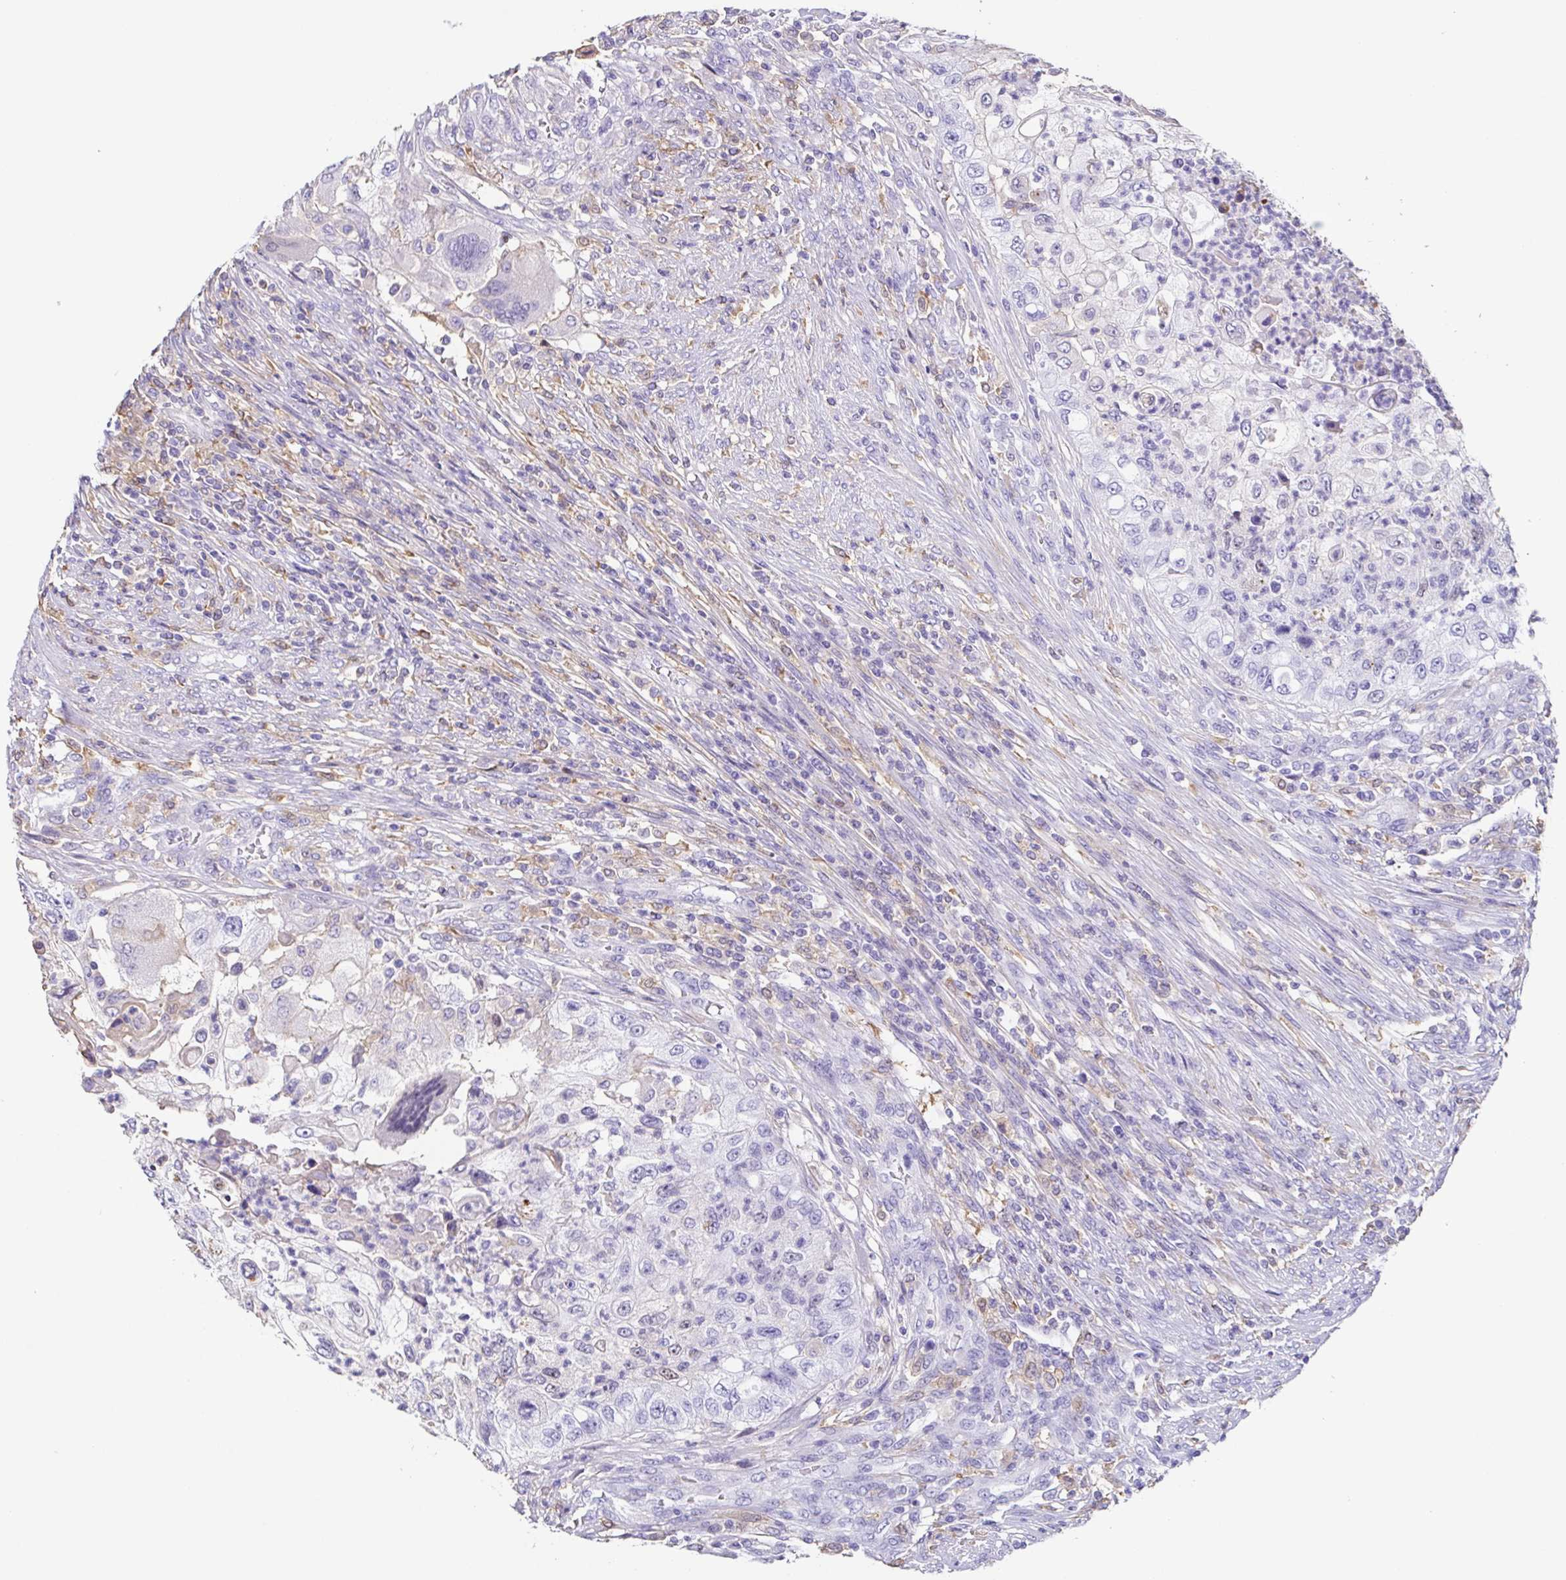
{"staining": {"intensity": "negative", "quantity": "none", "location": "none"}, "tissue": "urothelial cancer", "cell_type": "Tumor cells", "image_type": "cancer", "snomed": [{"axis": "morphology", "description": "Urothelial carcinoma, High grade"}, {"axis": "topography", "description": "Urinary bladder"}], "caption": "High magnification brightfield microscopy of urothelial cancer stained with DAB (3,3'-diaminobenzidine) (brown) and counterstained with hematoxylin (blue): tumor cells show no significant positivity.", "gene": "ANXA10", "patient": {"sex": "female", "age": 60}}